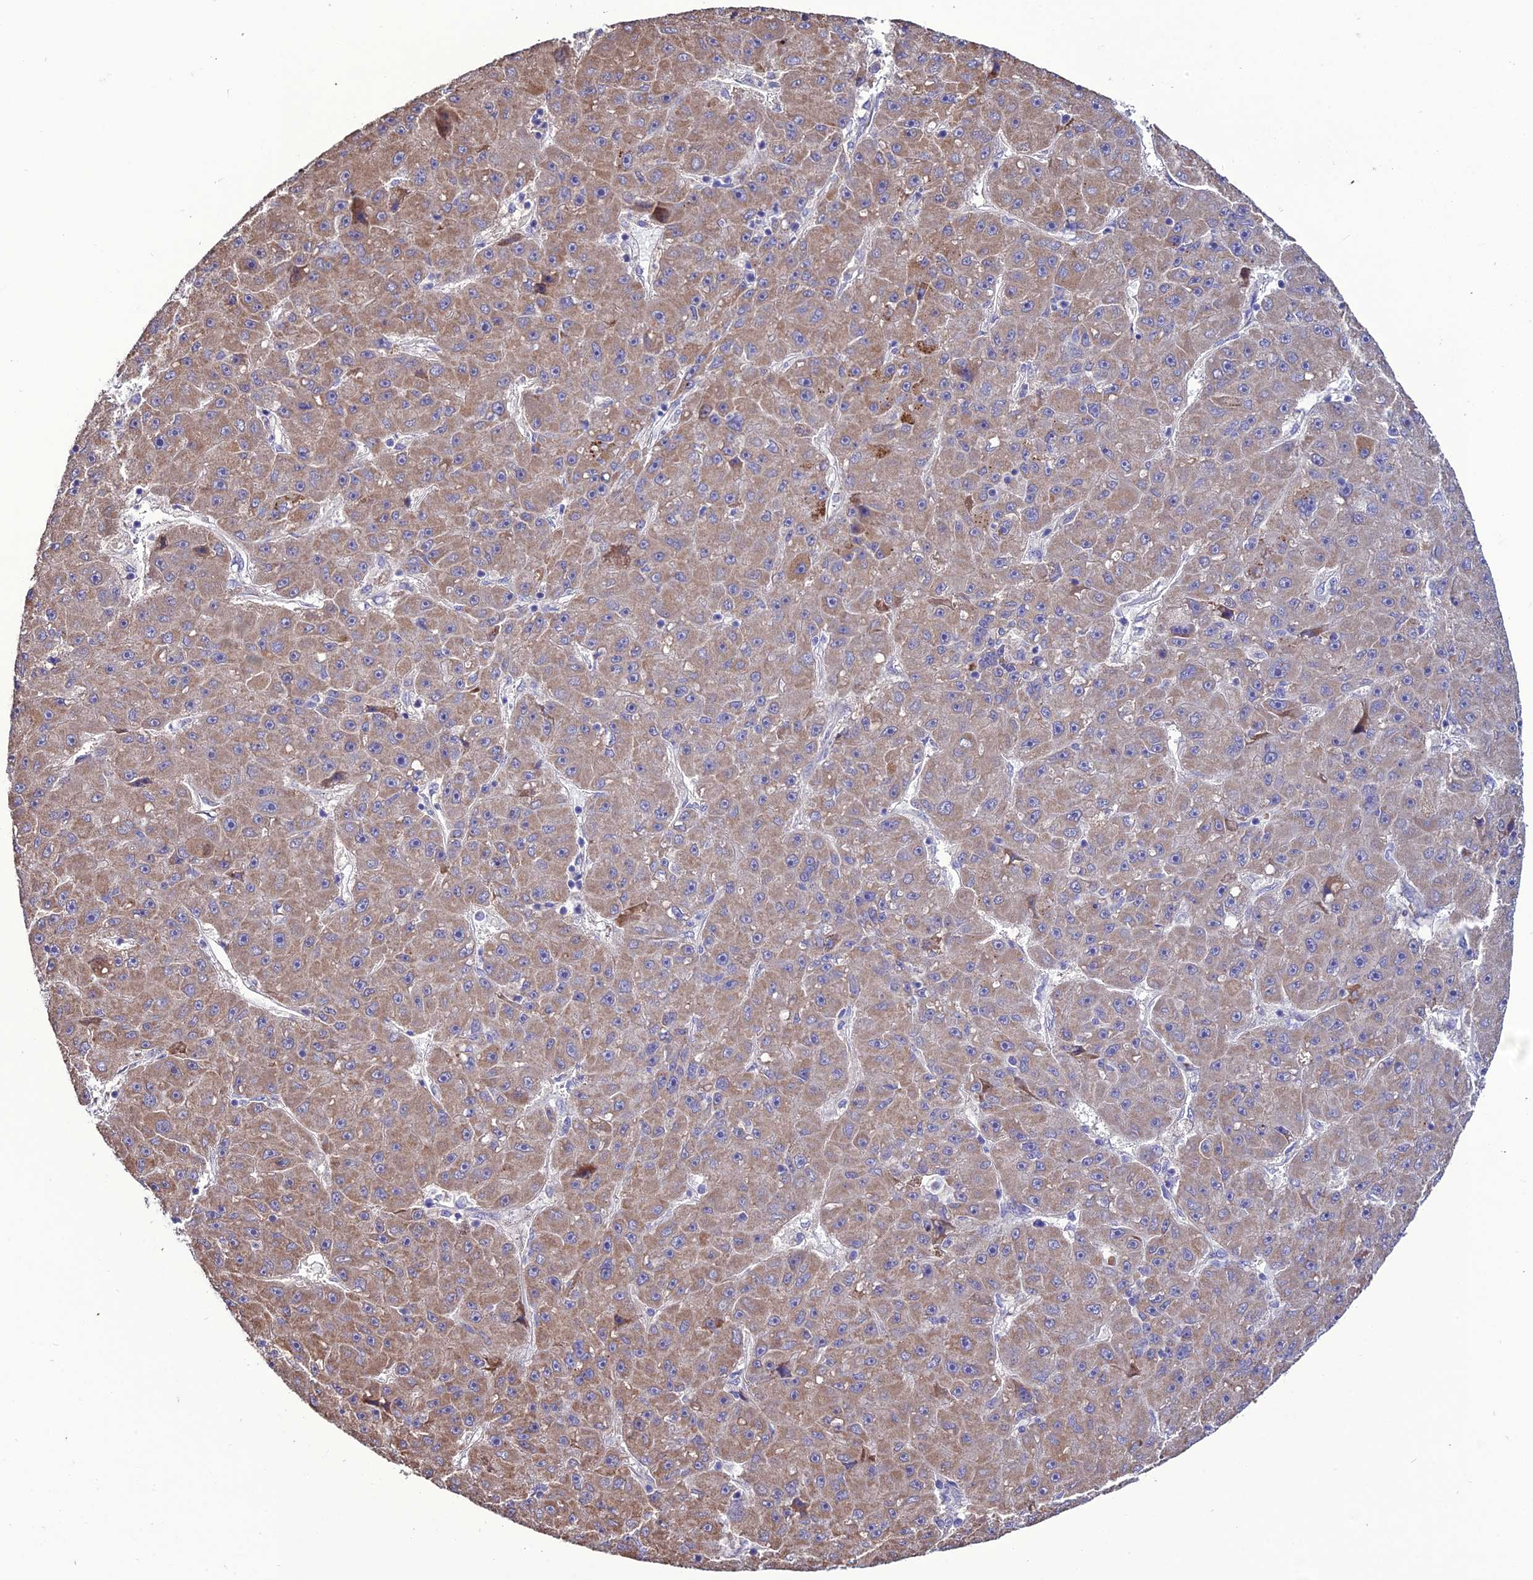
{"staining": {"intensity": "moderate", "quantity": "<25%", "location": "cytoplasmic/membranous"}, "tissue": "liver cancer", "cell_type": "Tumor cells", "image_type": "cancer", "snomed": [{"axis": "morphology", "description": "Carcinoma, Hepatocellular, NOS"}, {"axis": "topography", "description": "Liver"}], "caption": "Protein expression analysis of human liver cancer (hepatocellular carcinoma) reveals moderate cytoplasmic/membranous expression in about <25% of tumor cells.", "gene": "HOGA1", "patient": {"sex": "male", "age": 67}}